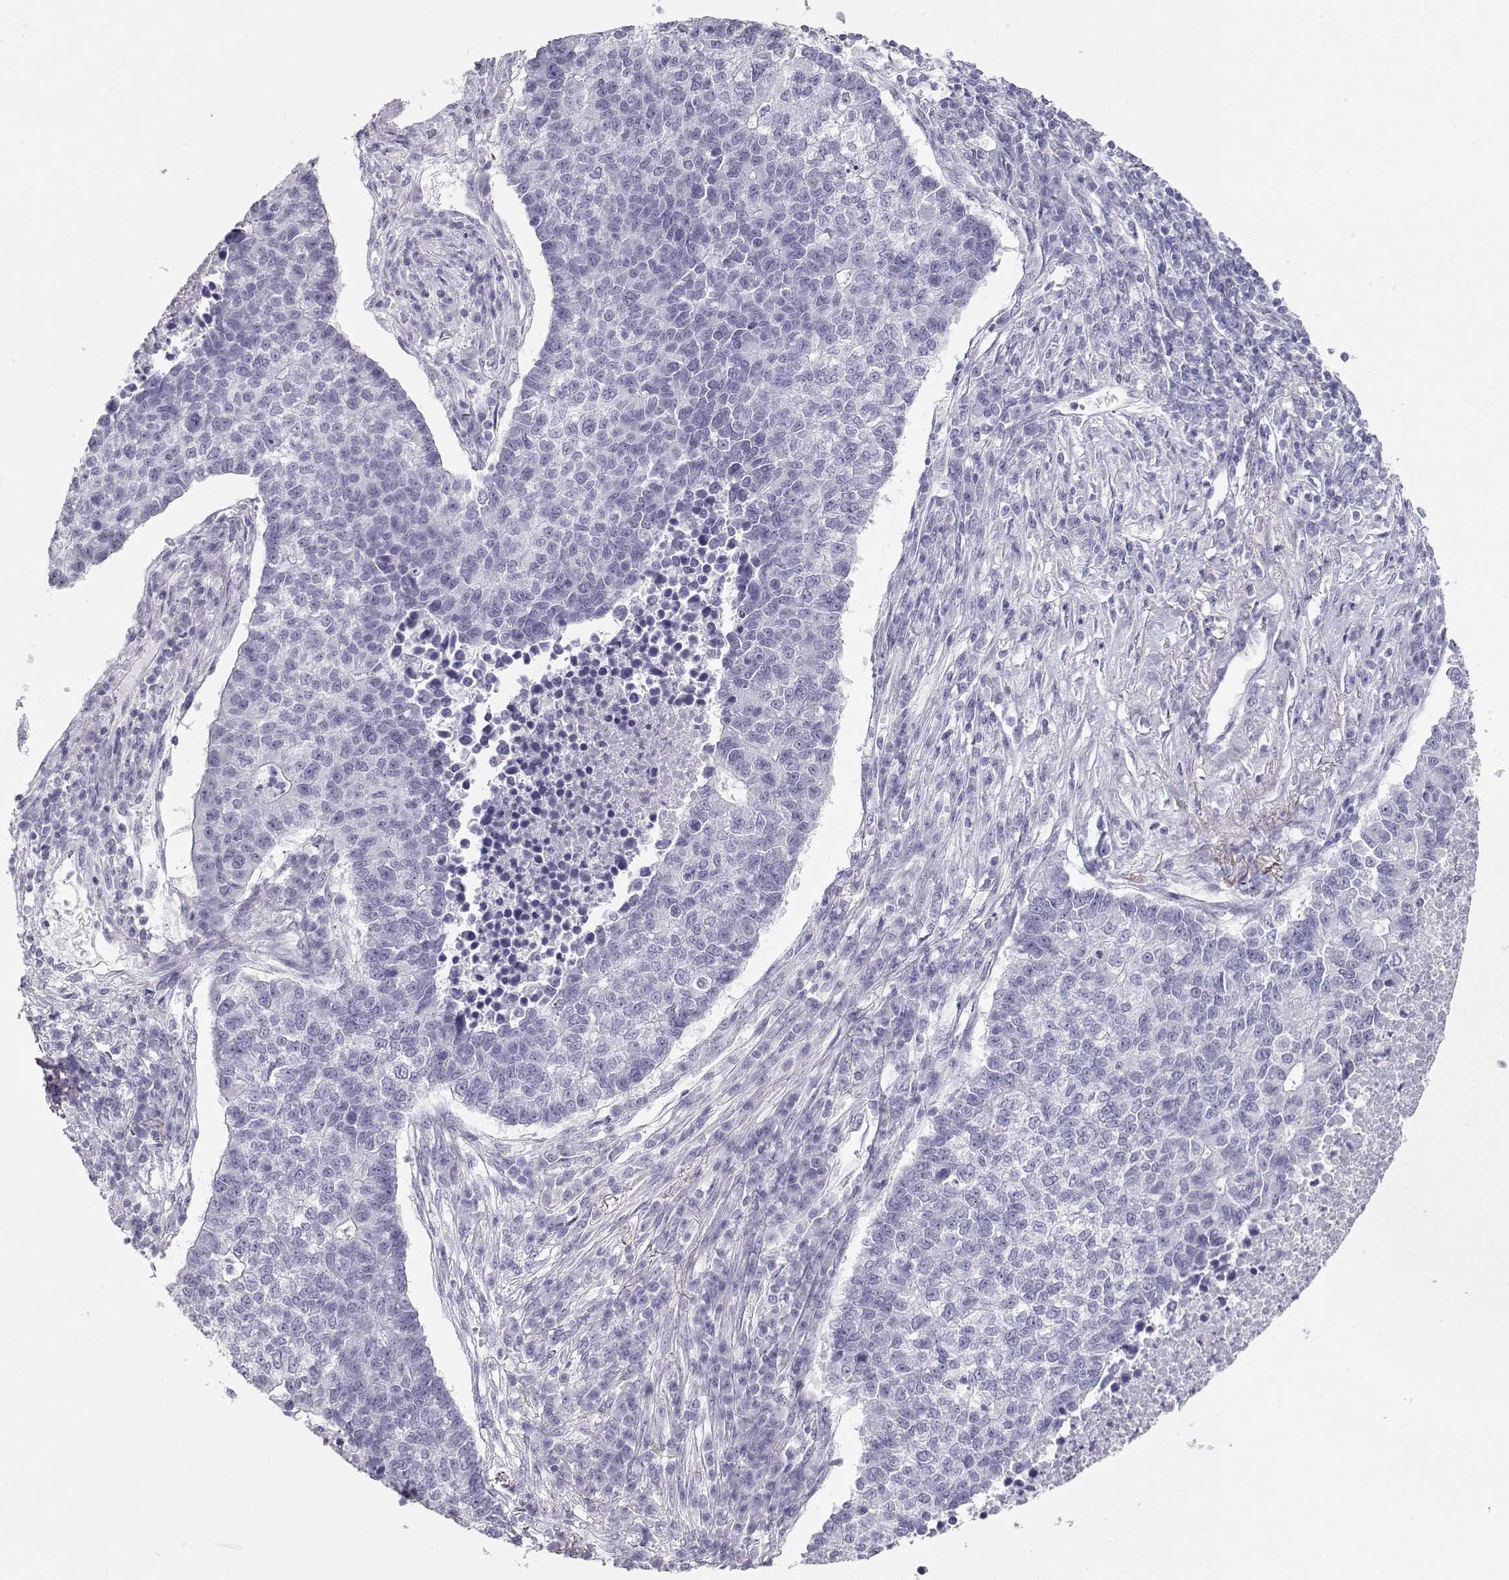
{"staining": {"intensity": "negative", "quantity": "none", "location": "none"}, "tissue": "lung cancer", "cell_type": "Tumor cells", "image_type": "cancer", "snomed": [{"axis": "morphology", "description": "Adenocarcinoma, NOS"}, {"axis": "topography", "description": "Lung"}], "caption": "Immunohistochemical staining of human lung cancer (adenocarcinoma) displays no significant staining in tumor cells. (DAB (3,3'-diaminobenzidine) IHC, high magnification).", "gene": "MAGEC1", "patient": {"sex": "male", "age": 57}}